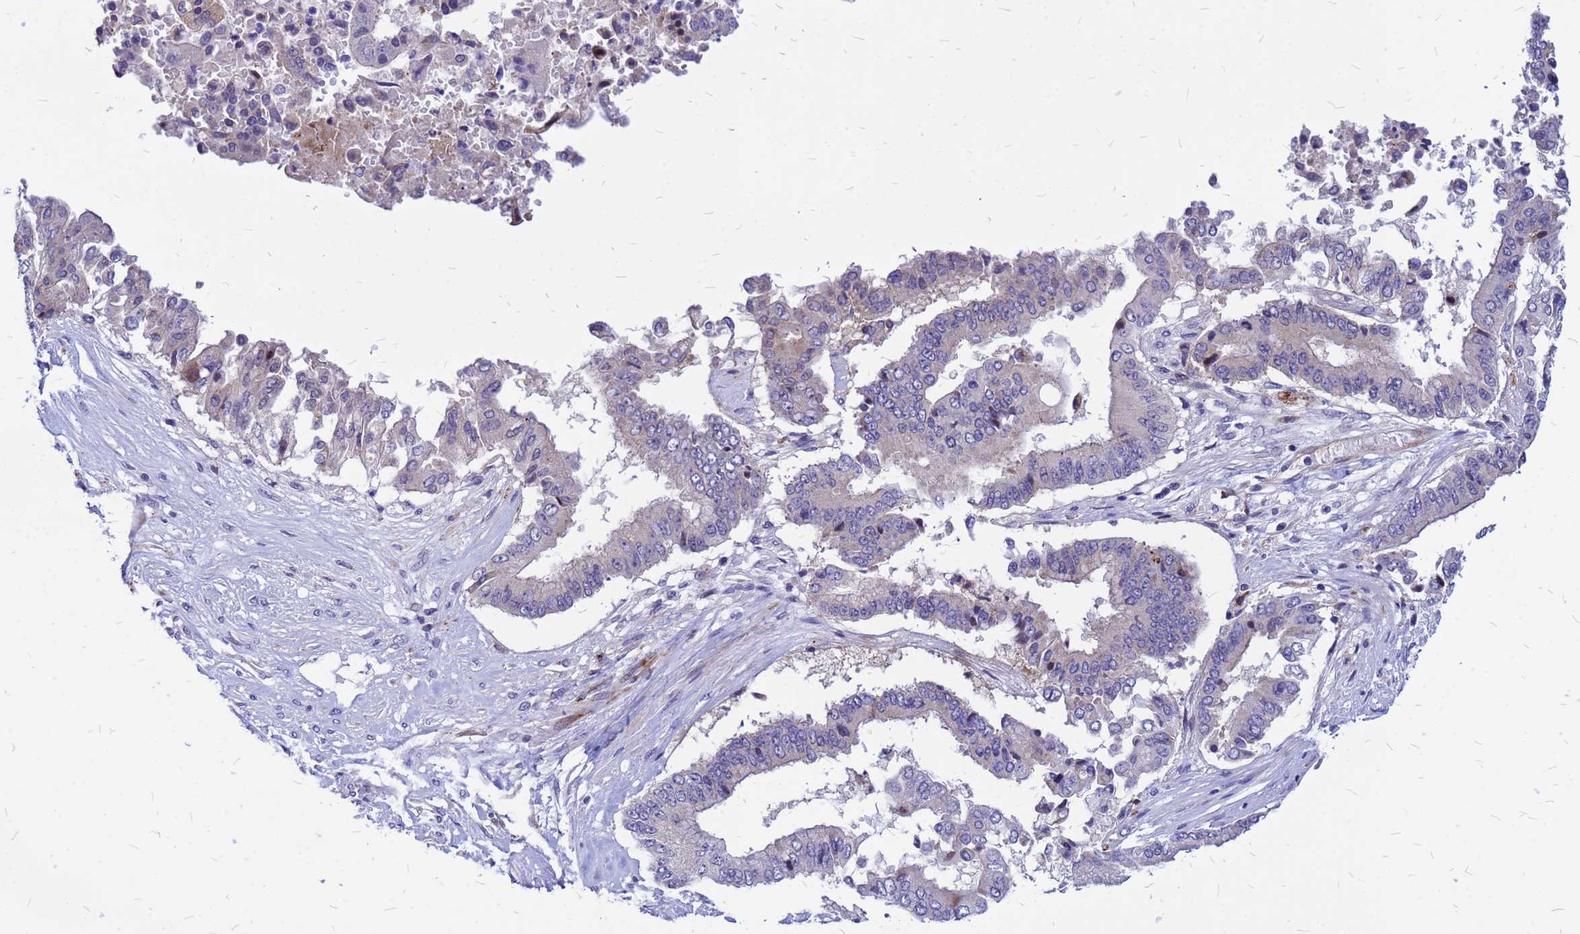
{"staining": {"intensity": "negative", "quantity": "none", "location": "none"}, "tissue": "pancreatic cancer", "cell_type": "Tumor cells", "image_type": "cancer", "snomed": [{"axis": "morphology", "description": "Adenocarcinoma, NOS"}, {"axis": "topography", "description": "Pancreas"}], "caption": "Tumor cells show no significant protein staining in pancreatic adenocarcinoma. The staining was performed using DAB (3,3'-diaminobenzidine) to visualize the protein expression in brown, while the nuclei were stained in blue with hematoxylin (Magnification: 20x).", "gene": "NOSTRIN", "patient": {"sex": "female", "age": 77}}